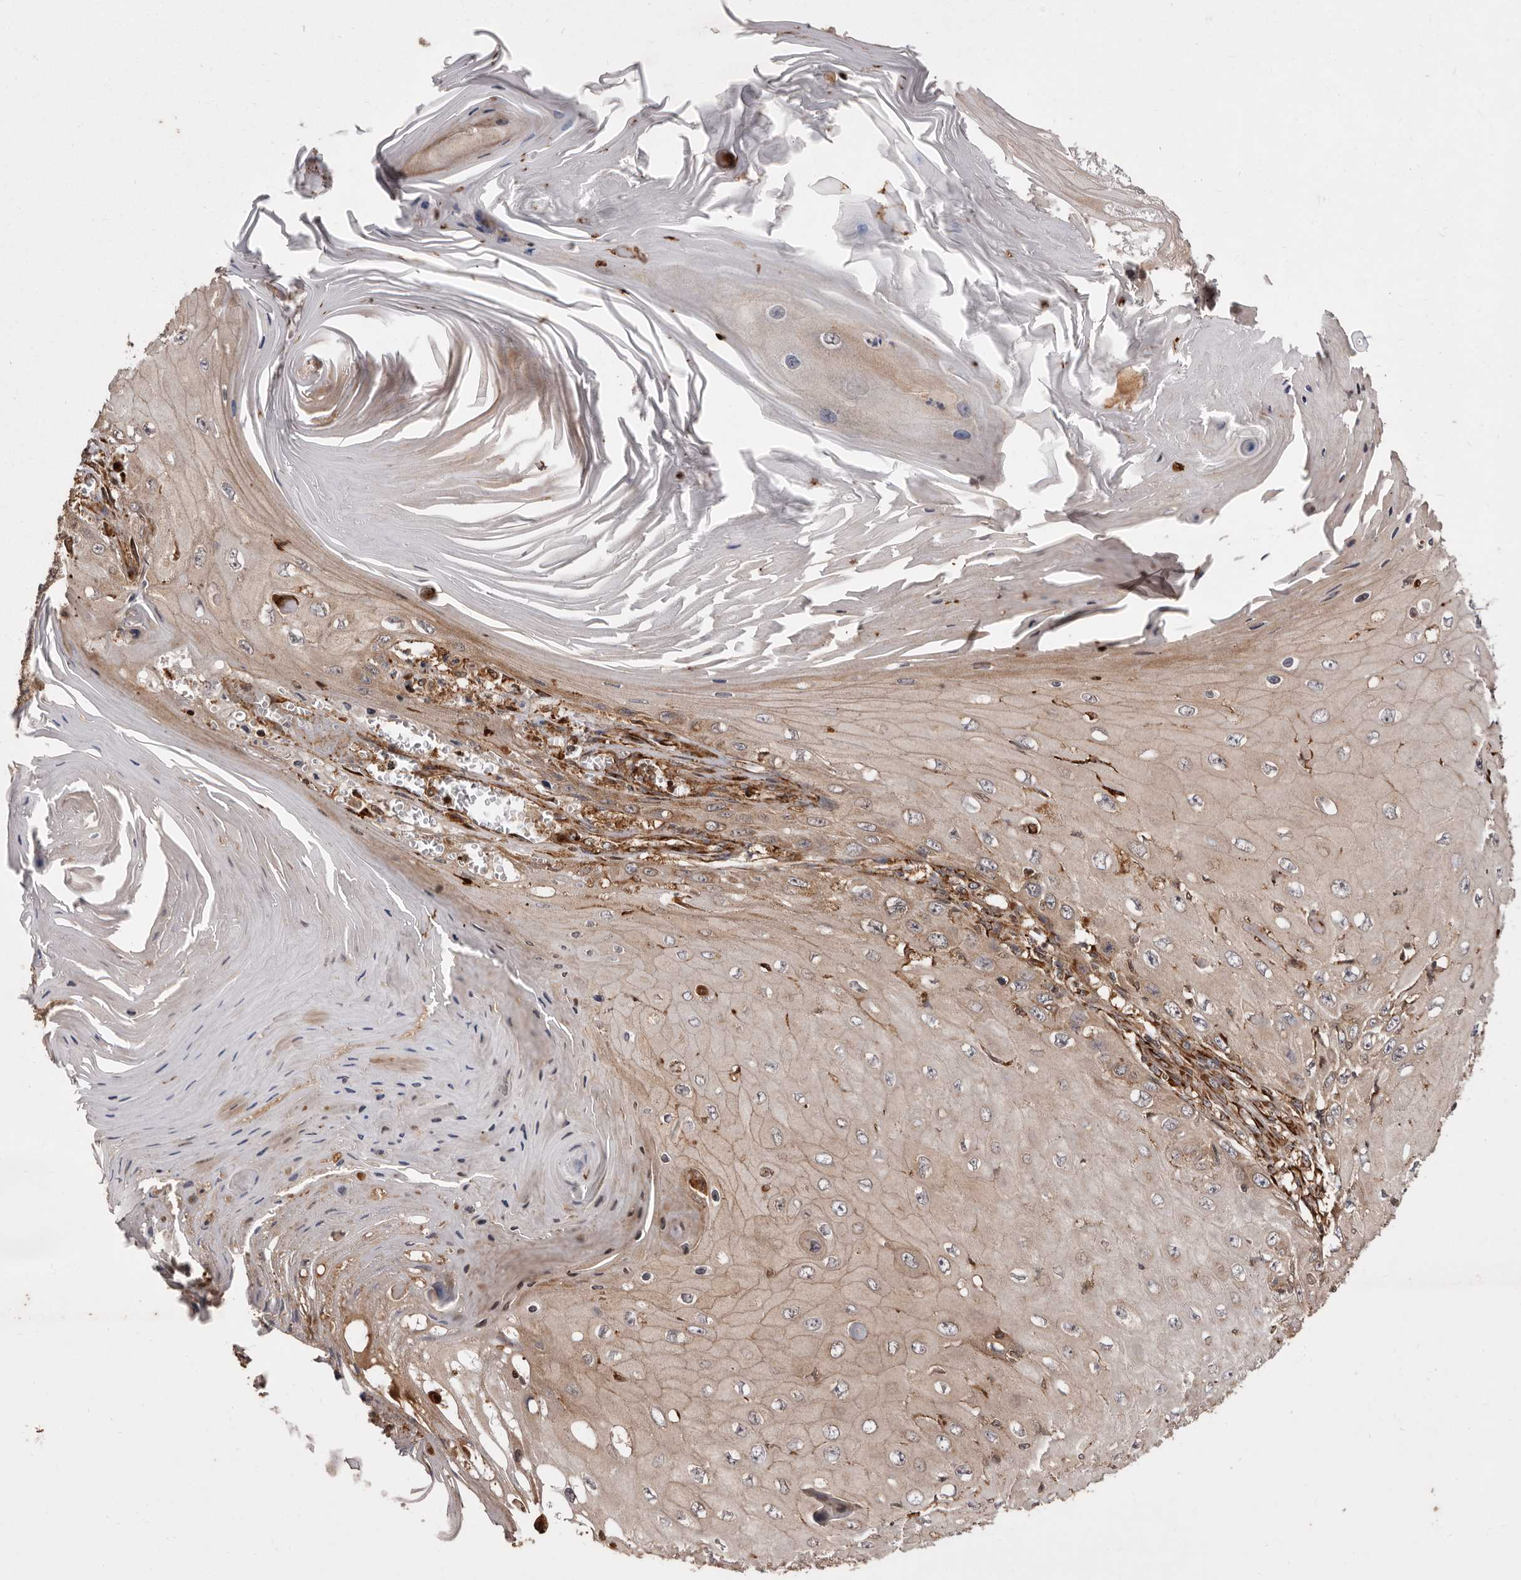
{"staining": {"intensity": "moderate", "quantity": ">75%", "location": "cytoplasmic/membranous"}, "tissue": "skin cancer", "cell_type": "Tumor cells", "image_type": "cancer", "snomed": [{"axis": "morphology", "description": "Squamous cell carcinoma, NOS"}, {"axis": "topography", "description": "Skin"}], "caption": "Protein analysis of squamous cell carcinoma (skin) tissue reveals moderate cytoplasmic/membranous positivity in about >75% of tumor cells. (DAB (3,3'-diaminobenzidine) = brown stain, brightfield microscopy at high magnification).", "gene": "FLAD1", "patient": {"sex": "female", "age": 73}}